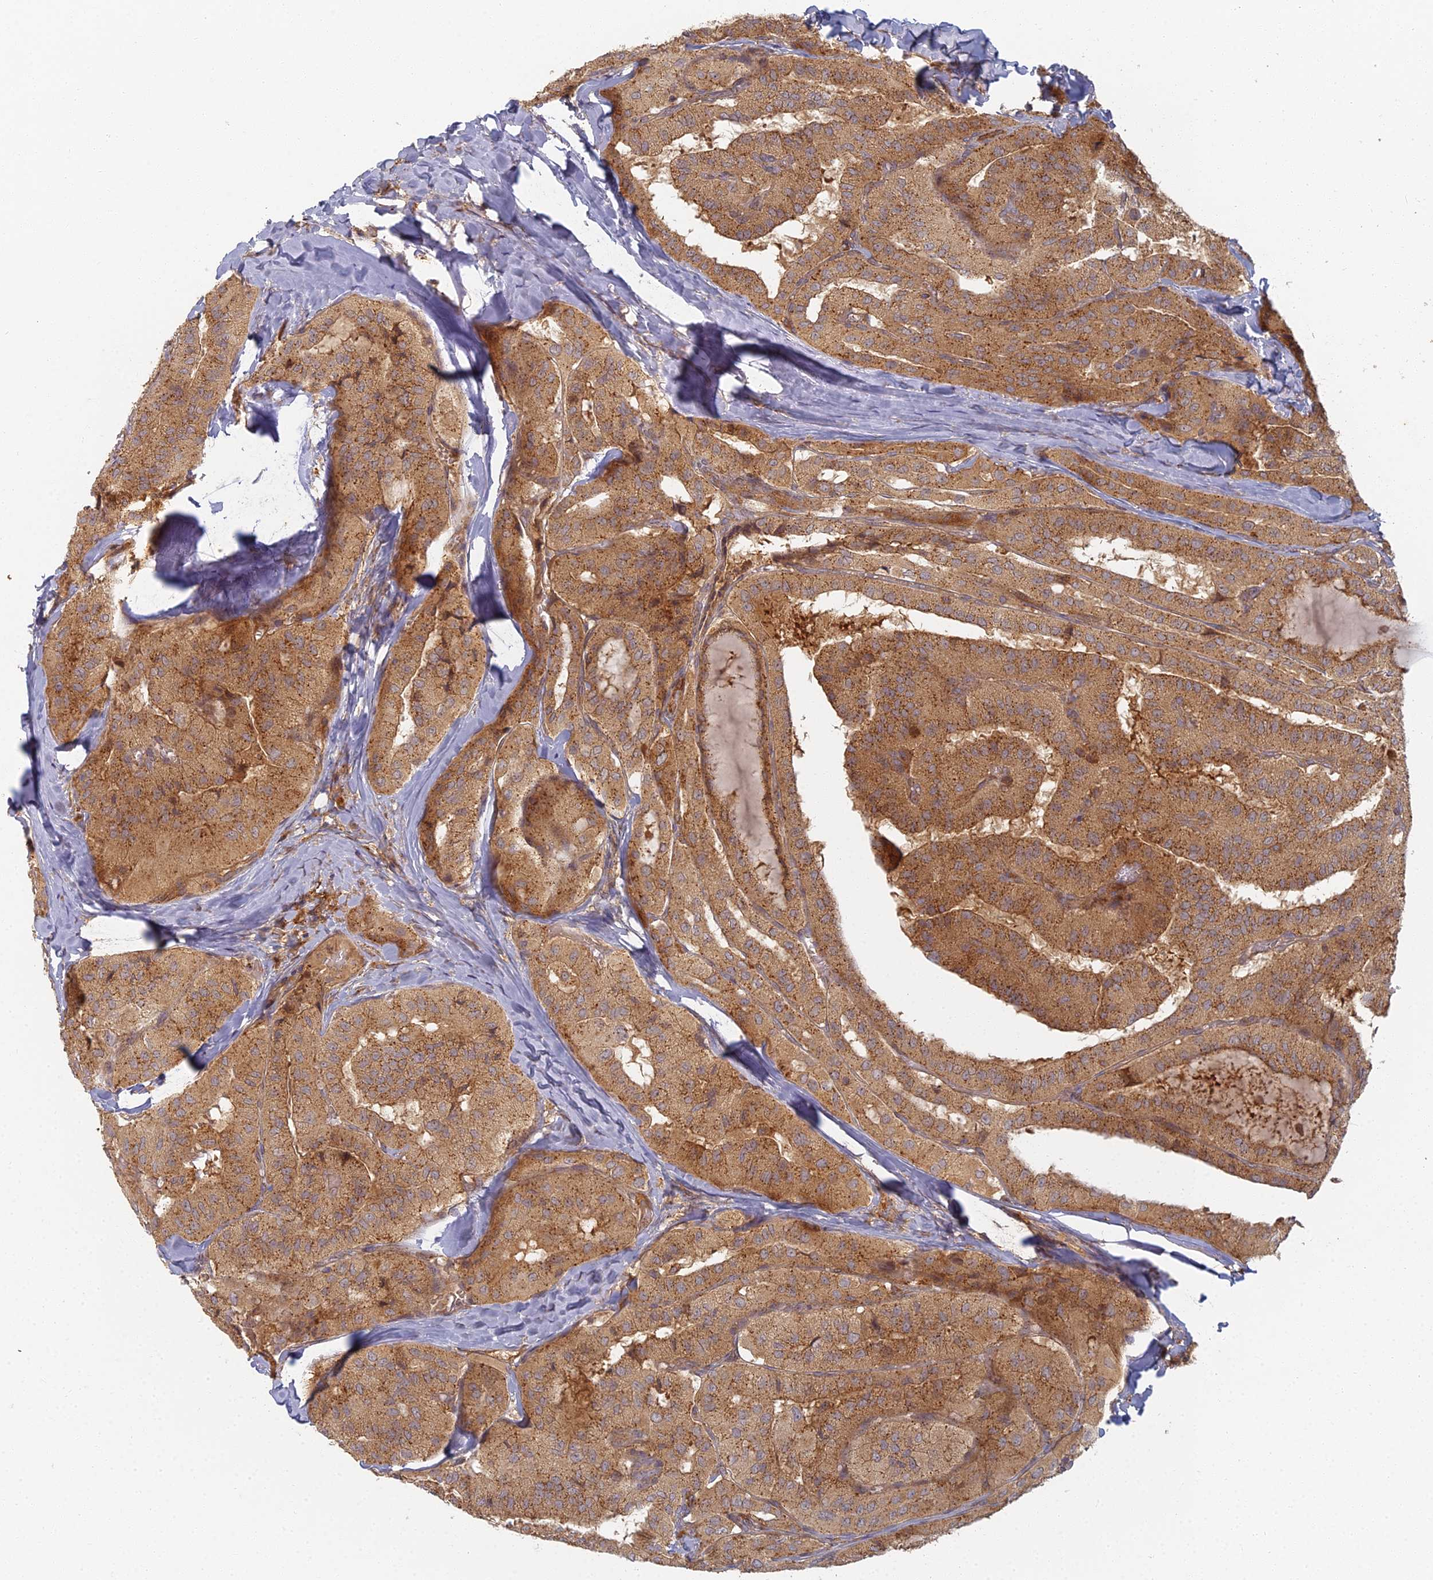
{"staining": {"intensity": "moderate", "quantity": ">75%", "location": "cytoplasmic/membranous"}, "tissue": "thyroid cancer", "cell_type": "Tumor cells", "image_type": "cancer", "snomed": [{"axis": "morphology", "description": "Normal tissue, NOS"}, {"axis": "morphology", "description": "Papillary adenocarcinoma, NOS"}, {"axis": "topography", "description": "Thyroid gland"}], "caption": "A medium amount of moderate cytoplasmic/membranous staining is present in approximately >75% of tumor cells in thyroid cancer (papillary adenocarcinoma) tissue.", "gene": "INO80D", "patient": {"sex": "female", "age": 59}}